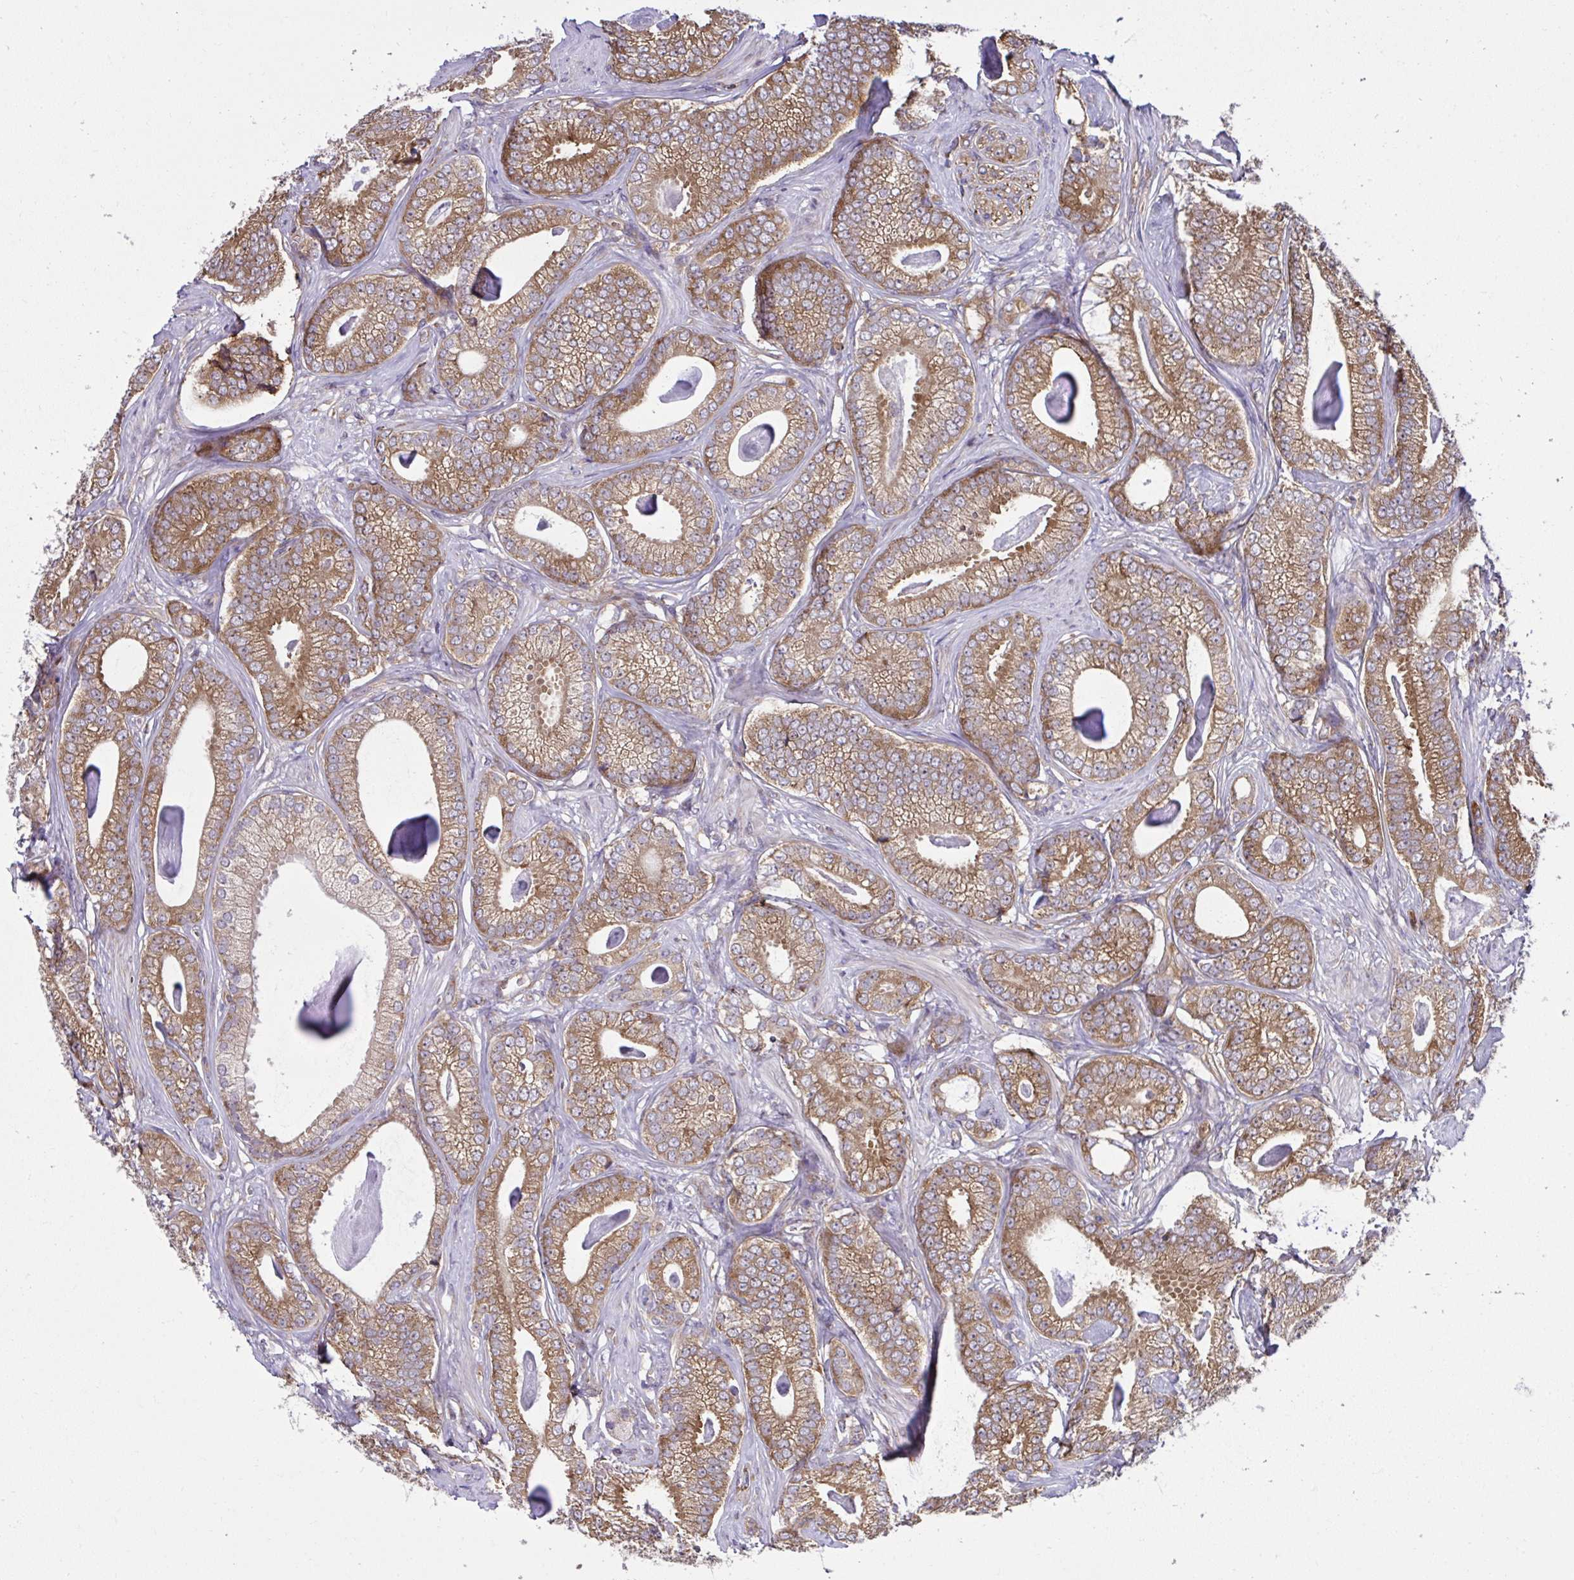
{"staining": {"intensity": "moderate", "quantity": ">75%", "location": "cytoplasmic/membranous"}, "tissue": "prostate cancer", "cell_type": "Tumor cells", "image_type": "cancer", "snomed": [{"axis": "morphology", "description": "Adenocarcinoma, Low grade"}, {"axis": "topography", "description": "Prostate"}], "caption": "About >75% of tumor cells in prostate cancer display moderate cytoplasmic/membranous protein staining as visualized by brown immunohistochemical staining.", "gene": "RPS7", "patient": {"sex": "male", "age": 63}}